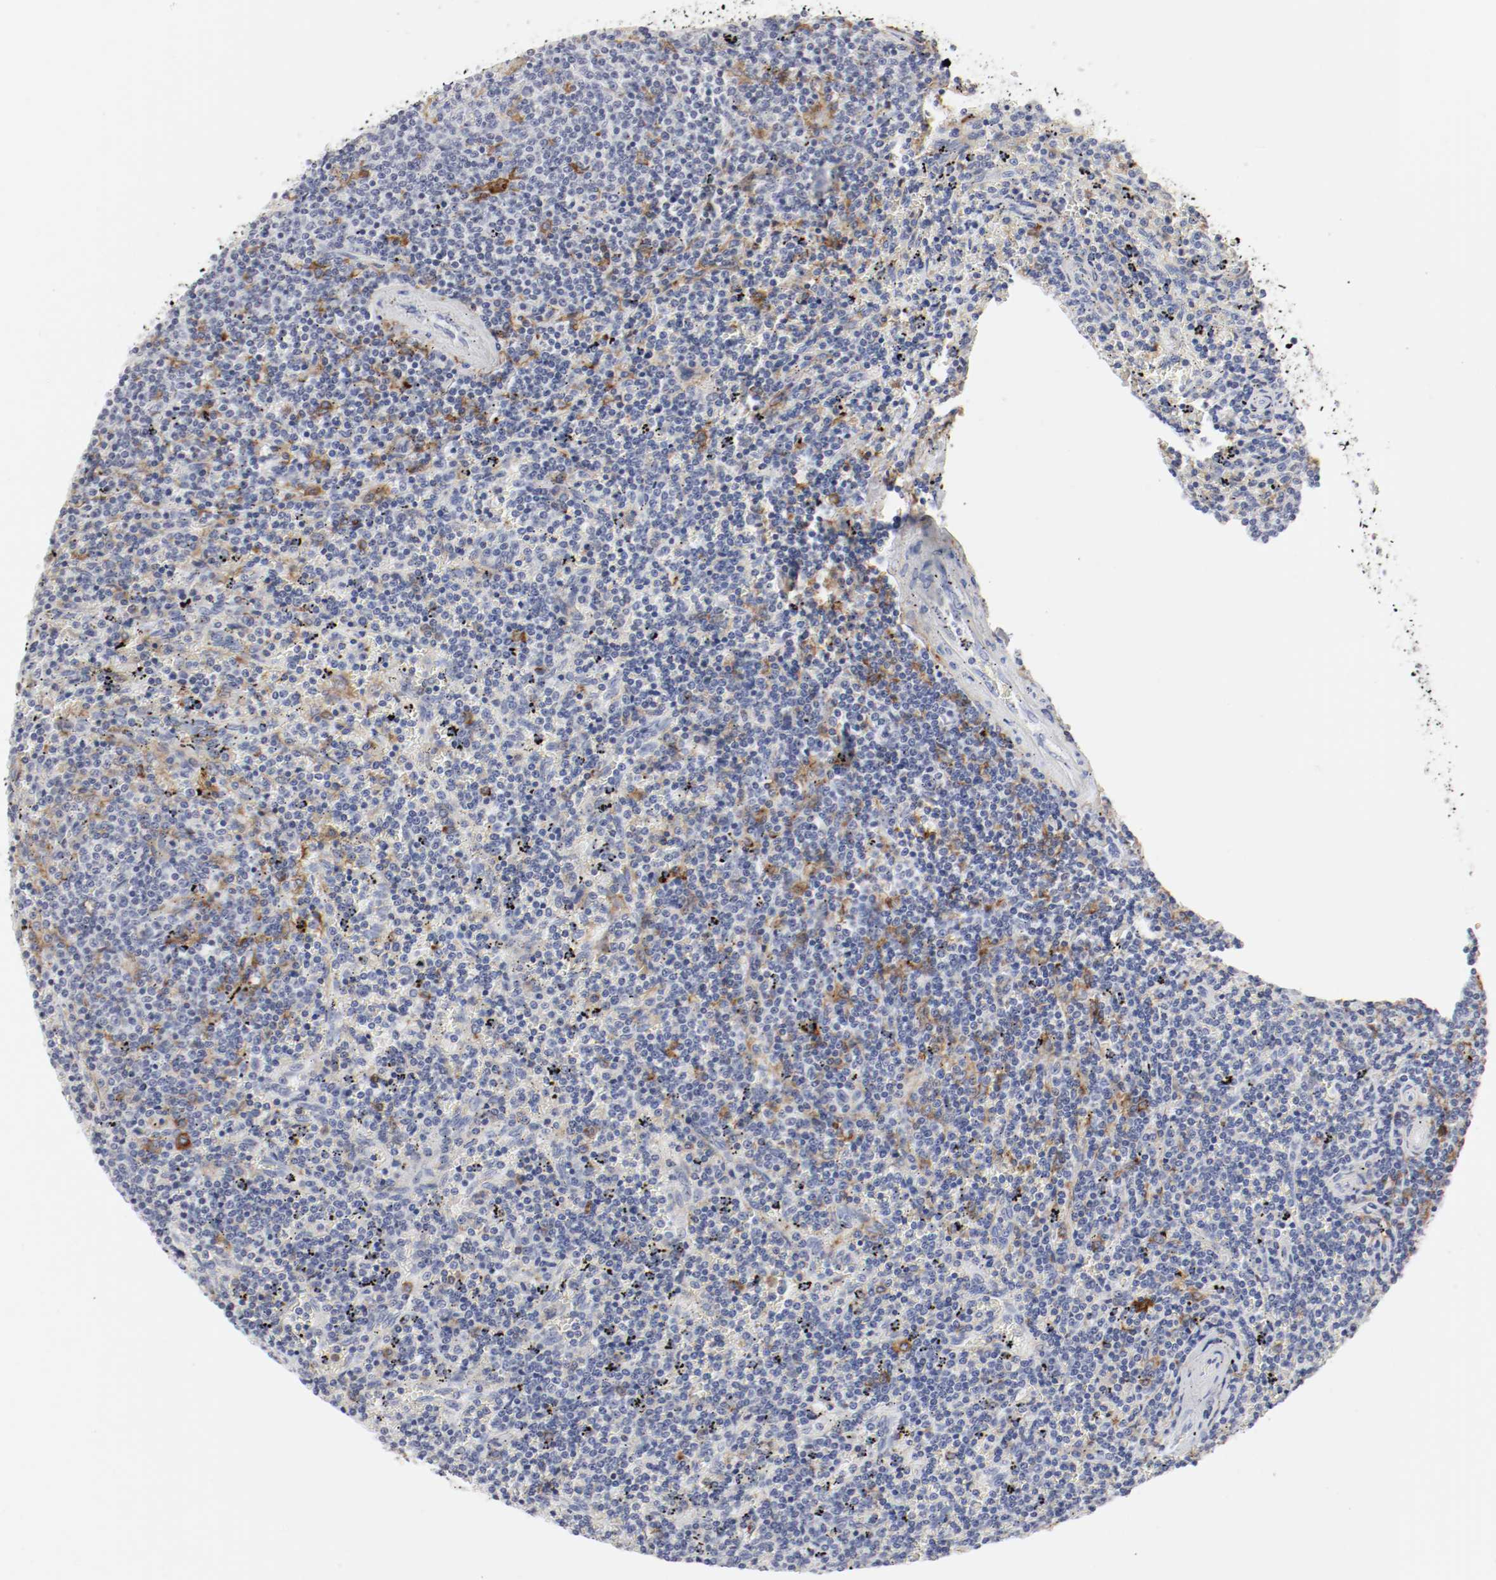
{"staining": {"intensity": "negative", "quantity": "none", "location": "none"}, "tissue": "lymphoma", "cell_type": "Tumor cells", "image_type": "cancer", "snomed": [{"axis": "morphology", "description": "Malignant lymphoma, non-Hodgkin's type, Low grade"}, {"axis": "topography", "description": "Spleen"}], "caption": "This is an immunohistochemistry (IHC) histopathology image of malignant lymphoma, non-Hodgkin's type (low-grade). There is no expression in tumor cells.", "gene": "ITGAX", "patient": {"sex": "female", "age": 50}}